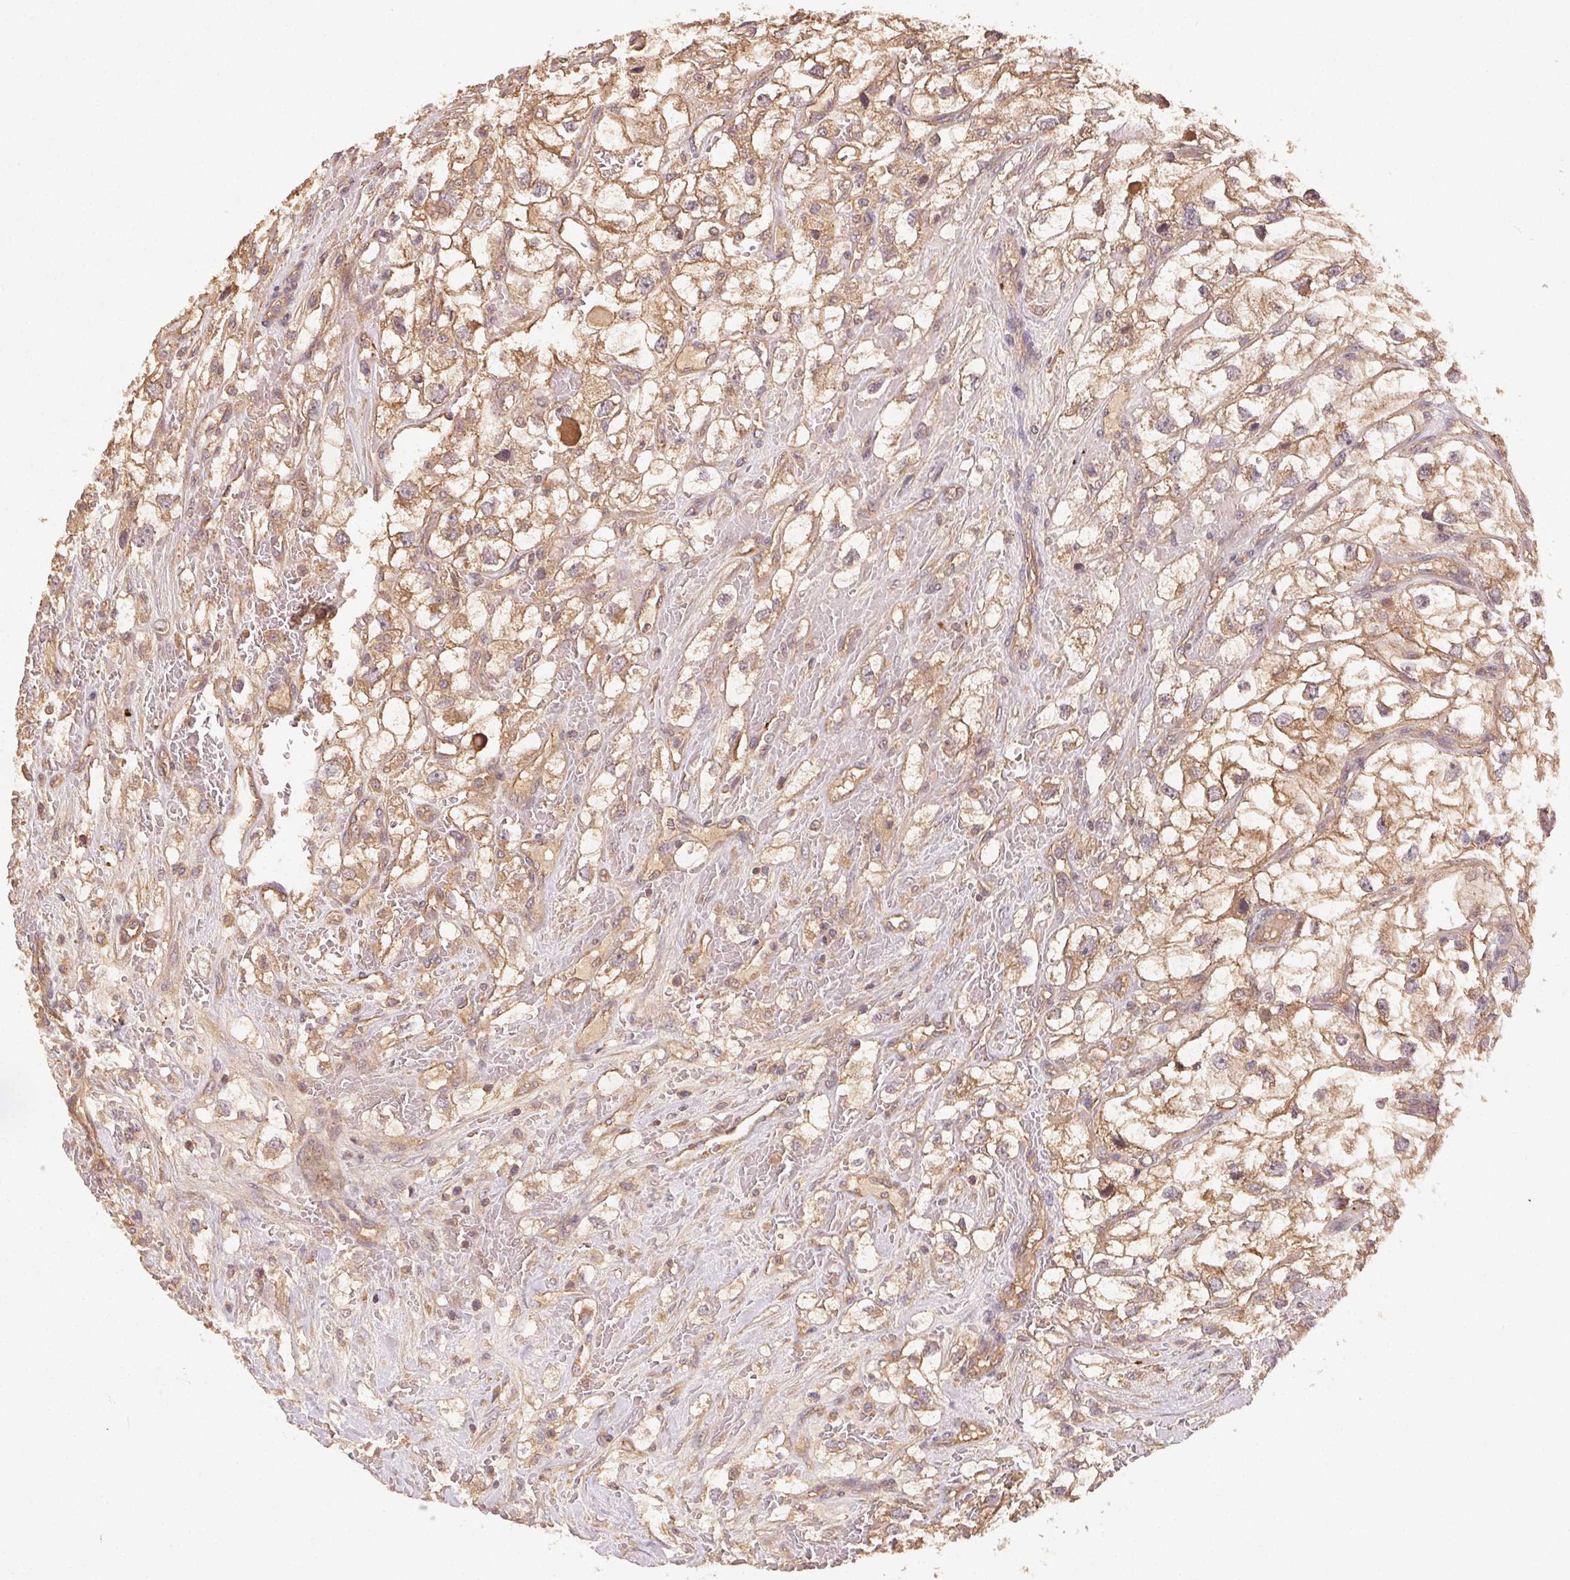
{"staining": {"intensity": "moderate", "quantity": ">75%", "location": "cytoplasmic/membranous"}, "tissue": "renal cancer", "cell_type": "Tumor cells", "image_type": "cancer", "snomed": [{"axis": "morphology", "description": "Adenocarcinoma, NOS"}, {"axis": "topography", "description": "Kidney"}], "caption": "Immunohistochemical staining of human renal cancer demonstrates medium levels of moderate cytoplasmic/membranous expression in approximately >75% of tumor cells.", "gene": "RALA", "patient": {"sex": "male", "age": 59}}